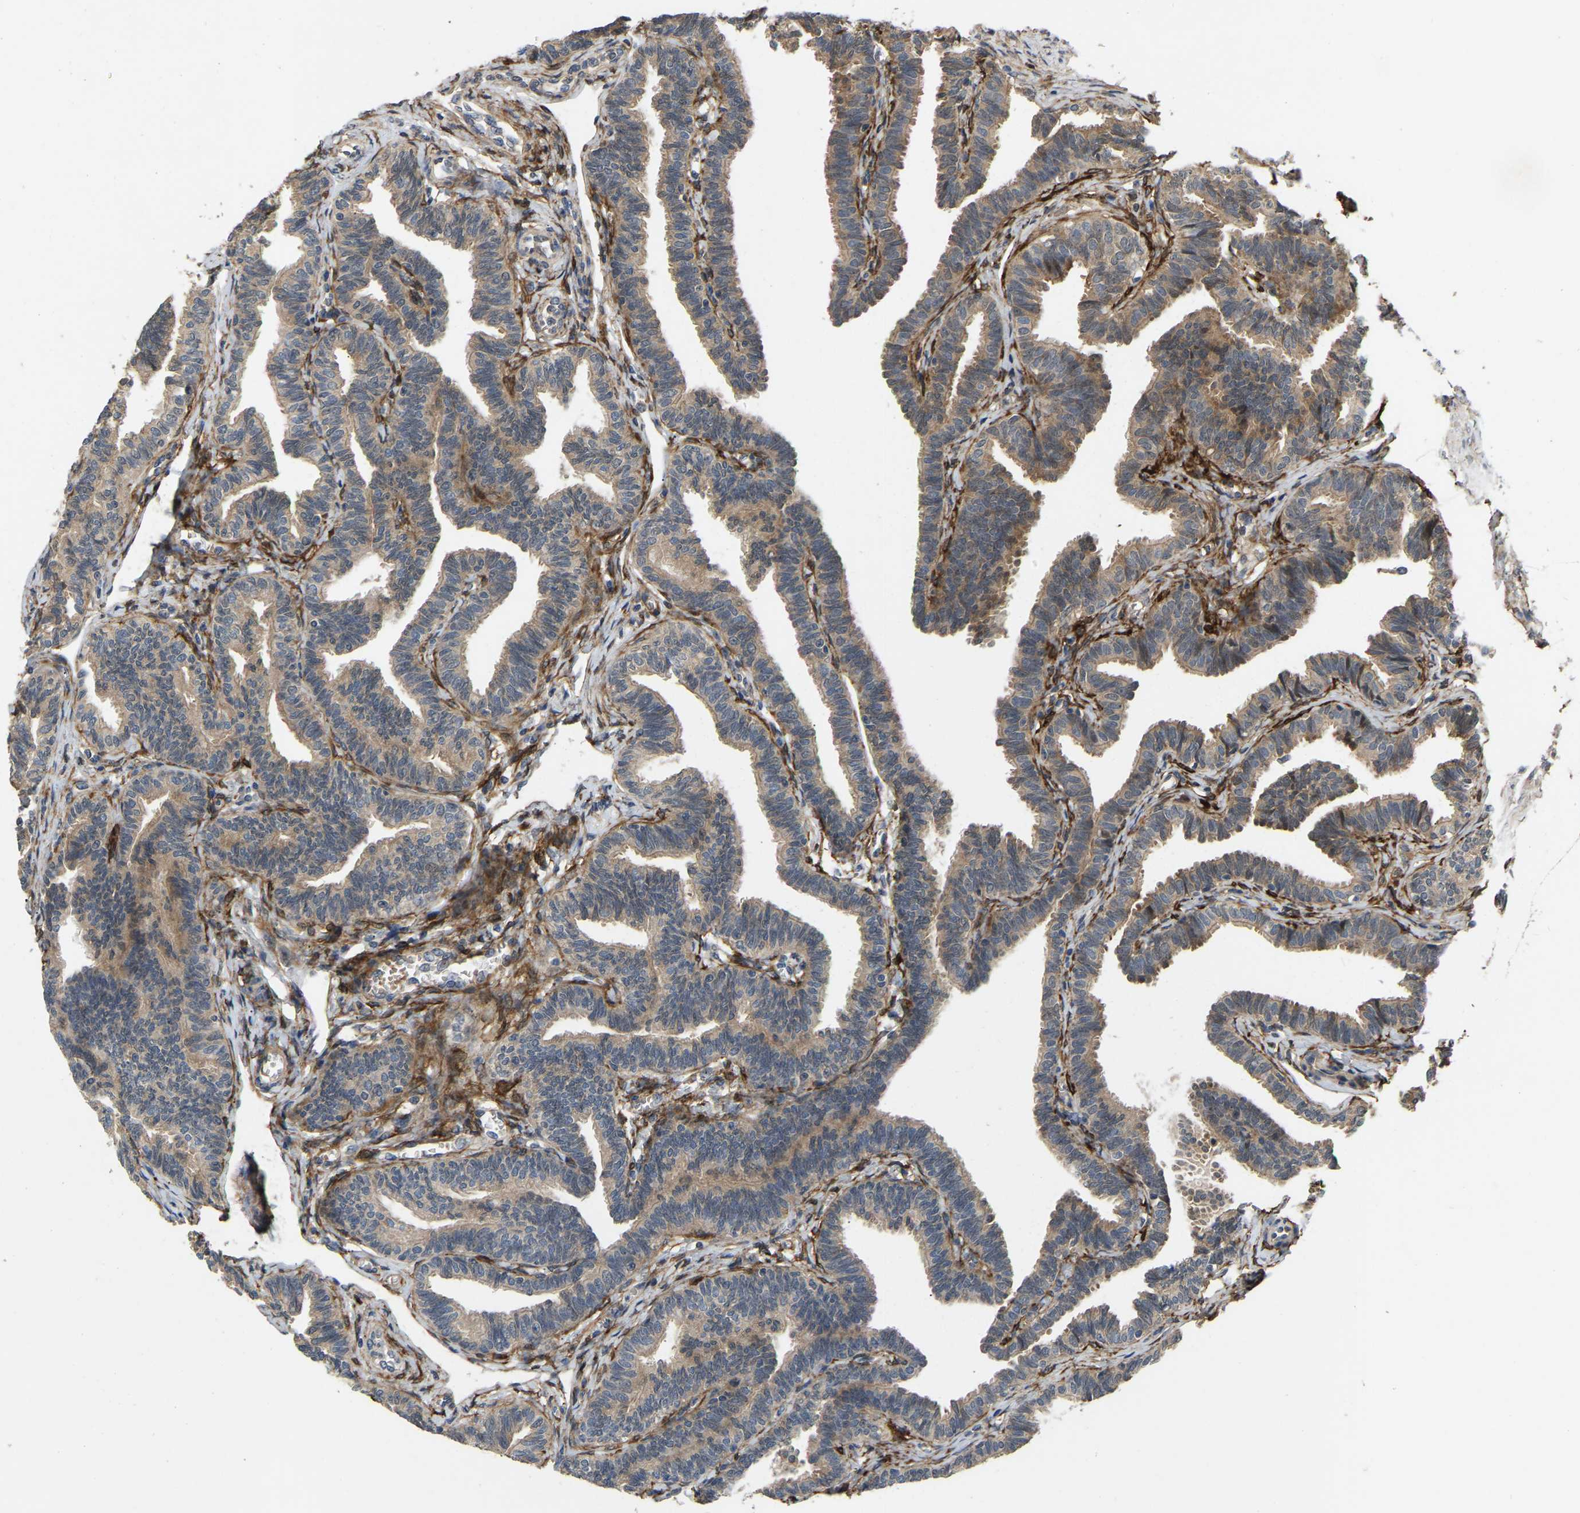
{"staining": {"intensity": "moderate", "quantity": ">75%", "location": "cytoplasmic/membranous"}, "tissue": "fallopian tube", "cell_type": "Glandular cells", "image_type": "normal", "snomed": [{"axis": "morphology", "description": "Normal tissue, NOS"}, {"axis": "topography", "description": "Fallopian tube"}, {"axis": "topography", "description": "Ovary"}], "caption": "Immunohistochemistry photomicrograph of unremarkable human fallopian tube stained for a protein (brown), which exhibits medium levels of moderate cytoplasmic/membranous positivity in approximately >75% of glandular cells.", "gene": "LIMK2", "patient": {"sex": "female", "age": 23}}